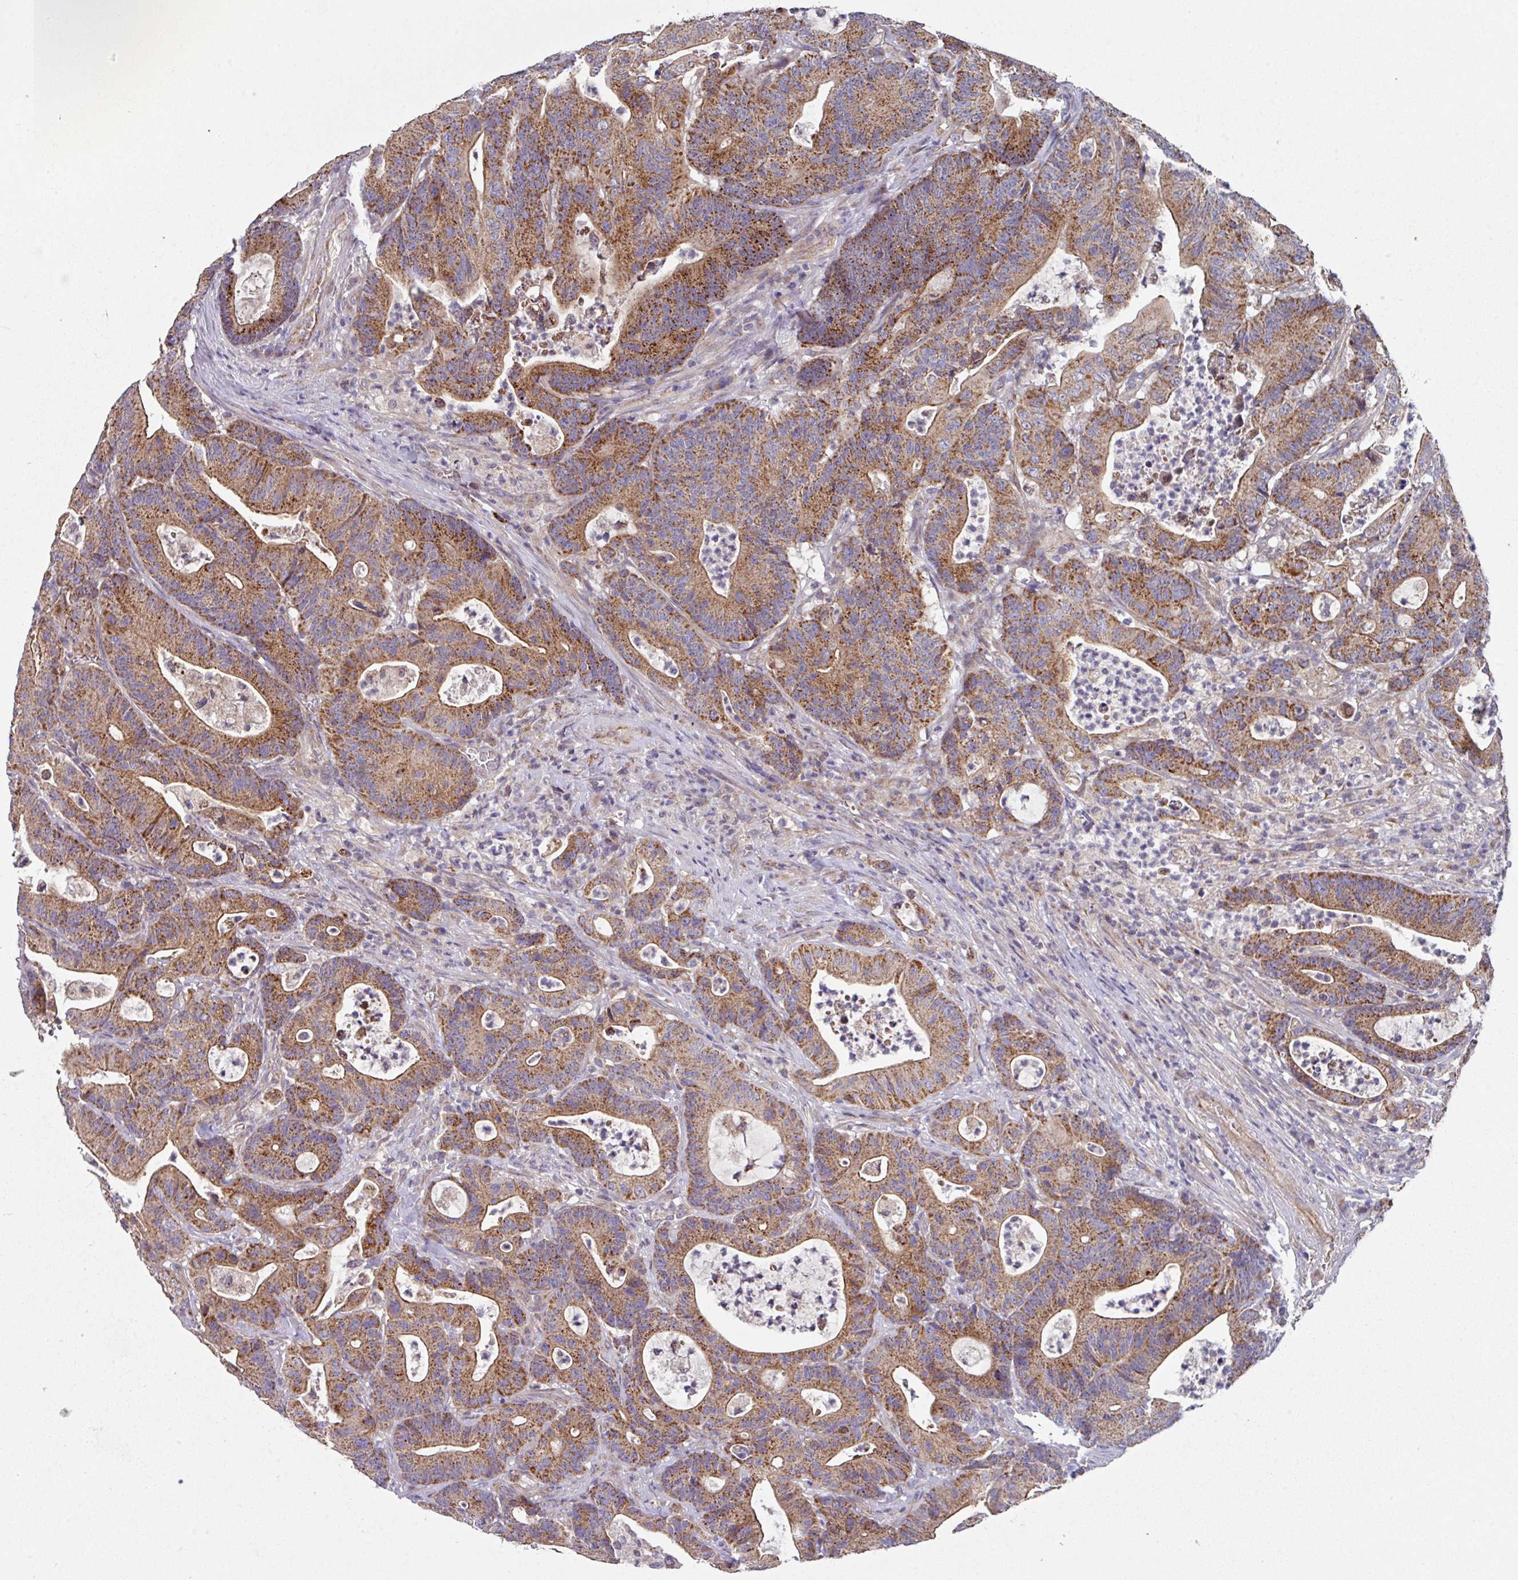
{"staining": {"intensity": "strong", "quantity": ">75%", "location": "cytoplasmic/membranous"}, "tissue": "colorectal cancer", "cell_type": "Tumor cells", "image_type": "cancer", "snomed": [{"axis": "morphology", "description": "Adenocarcinoma, NOS"}, {"axis": "topography", "description": "Colon"}], "caption": "Protein expression analysis of human adenocarcinoma (colorectal) reveals strong cytoplasmic/membranous expression in approximately >75% of tumor cells.", "gene": "DCAF12L2", "patient": {"sex": "female", "age": 84}}